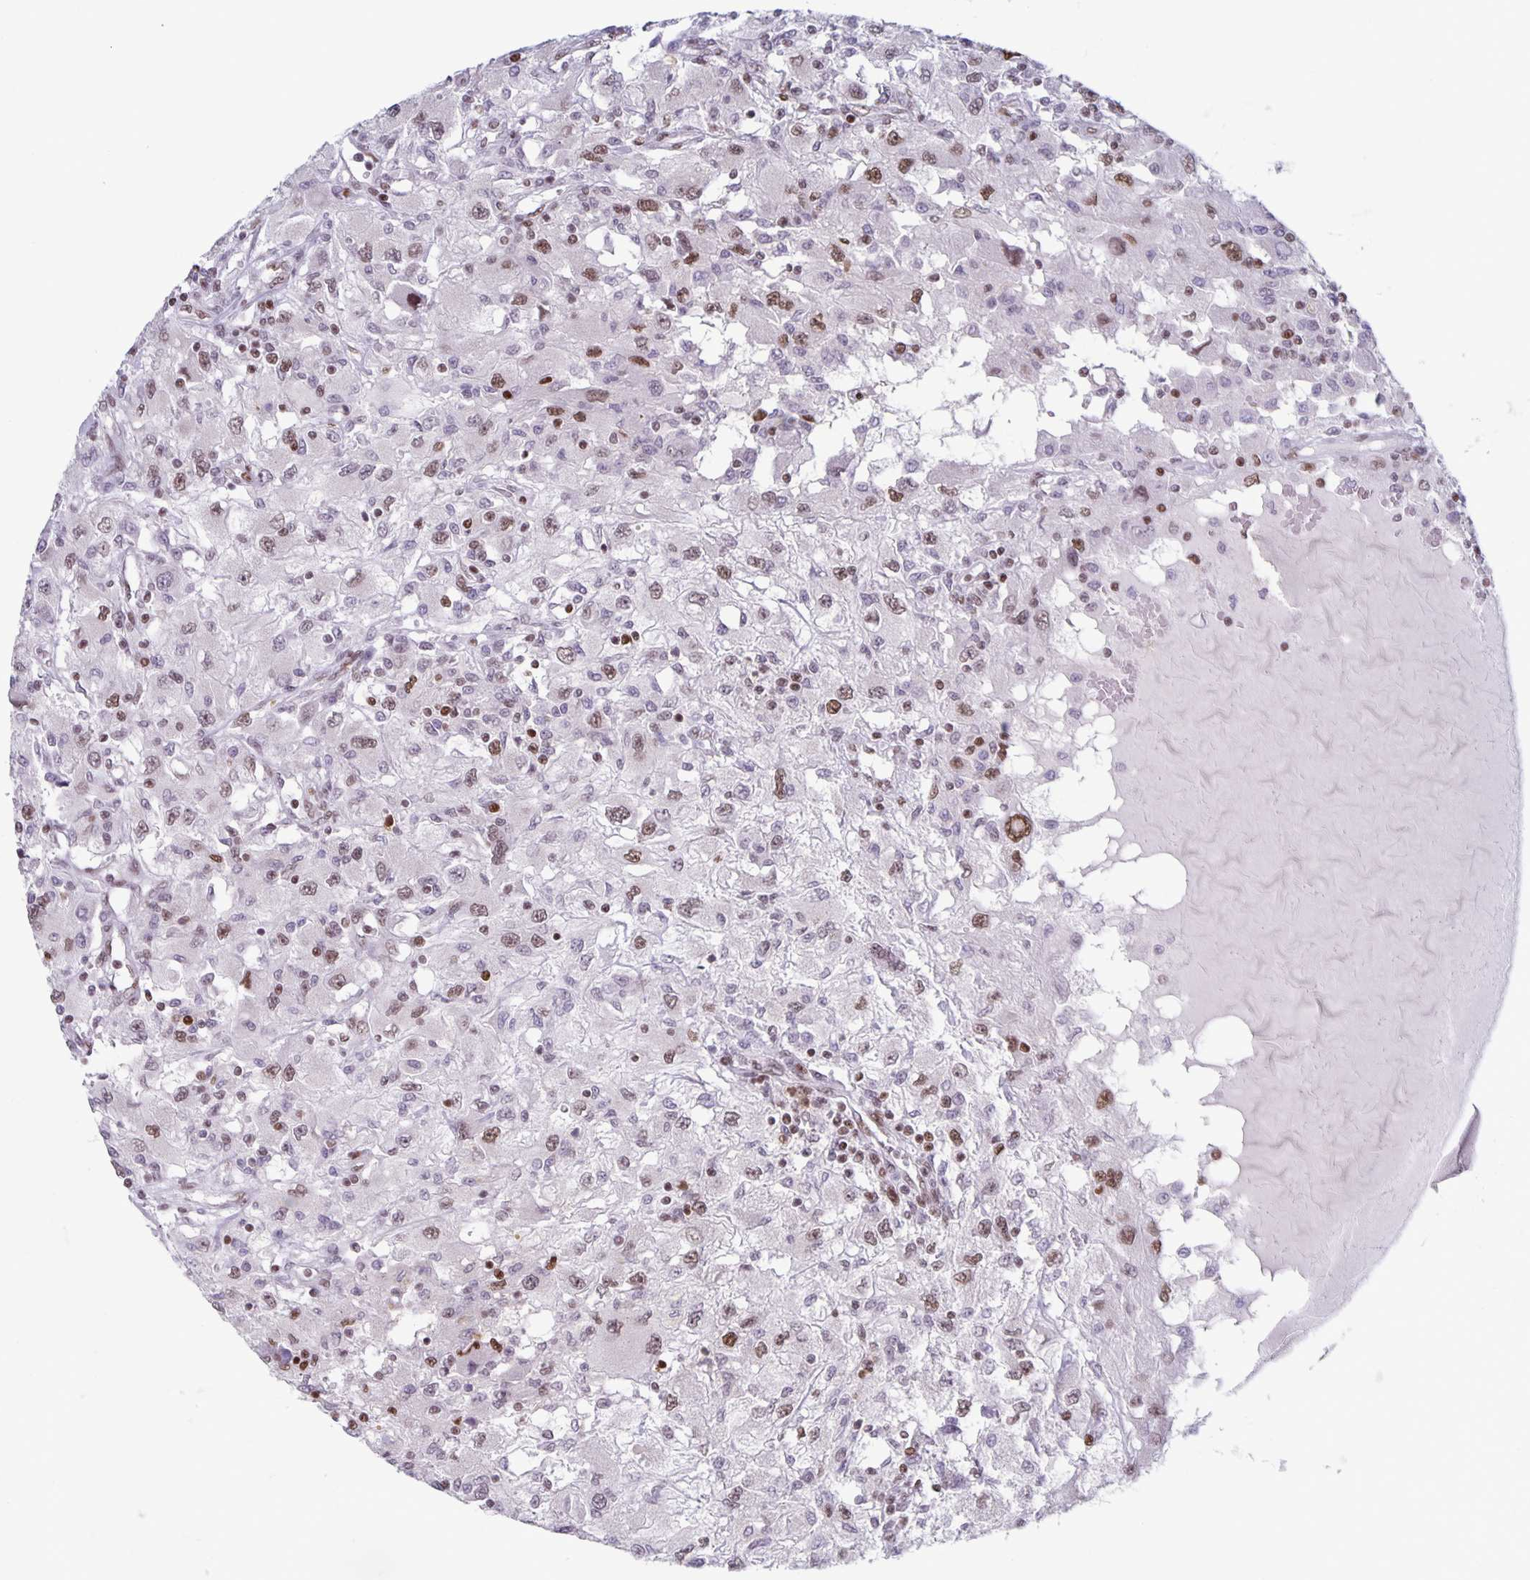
{"staining": {"intensity": "weak", "quantity": "25%-75%", "location": "nuclear"}, "tissue": "renal cancer", "cell_type": "Tumor cells", "image_type": "cancer", "snomed": [{"axis": "morphology", "description": "Adenocarcinoma, NOS"}, {"axis": "topography", "description": "Kidney"}], "caption": "A brown stain shows weak nuclear expression of a protein in human renal cancer (adenocarcinoma) tumor cells.", "gene": "JUND", "patient": {"sex": "female", "age": 67}}